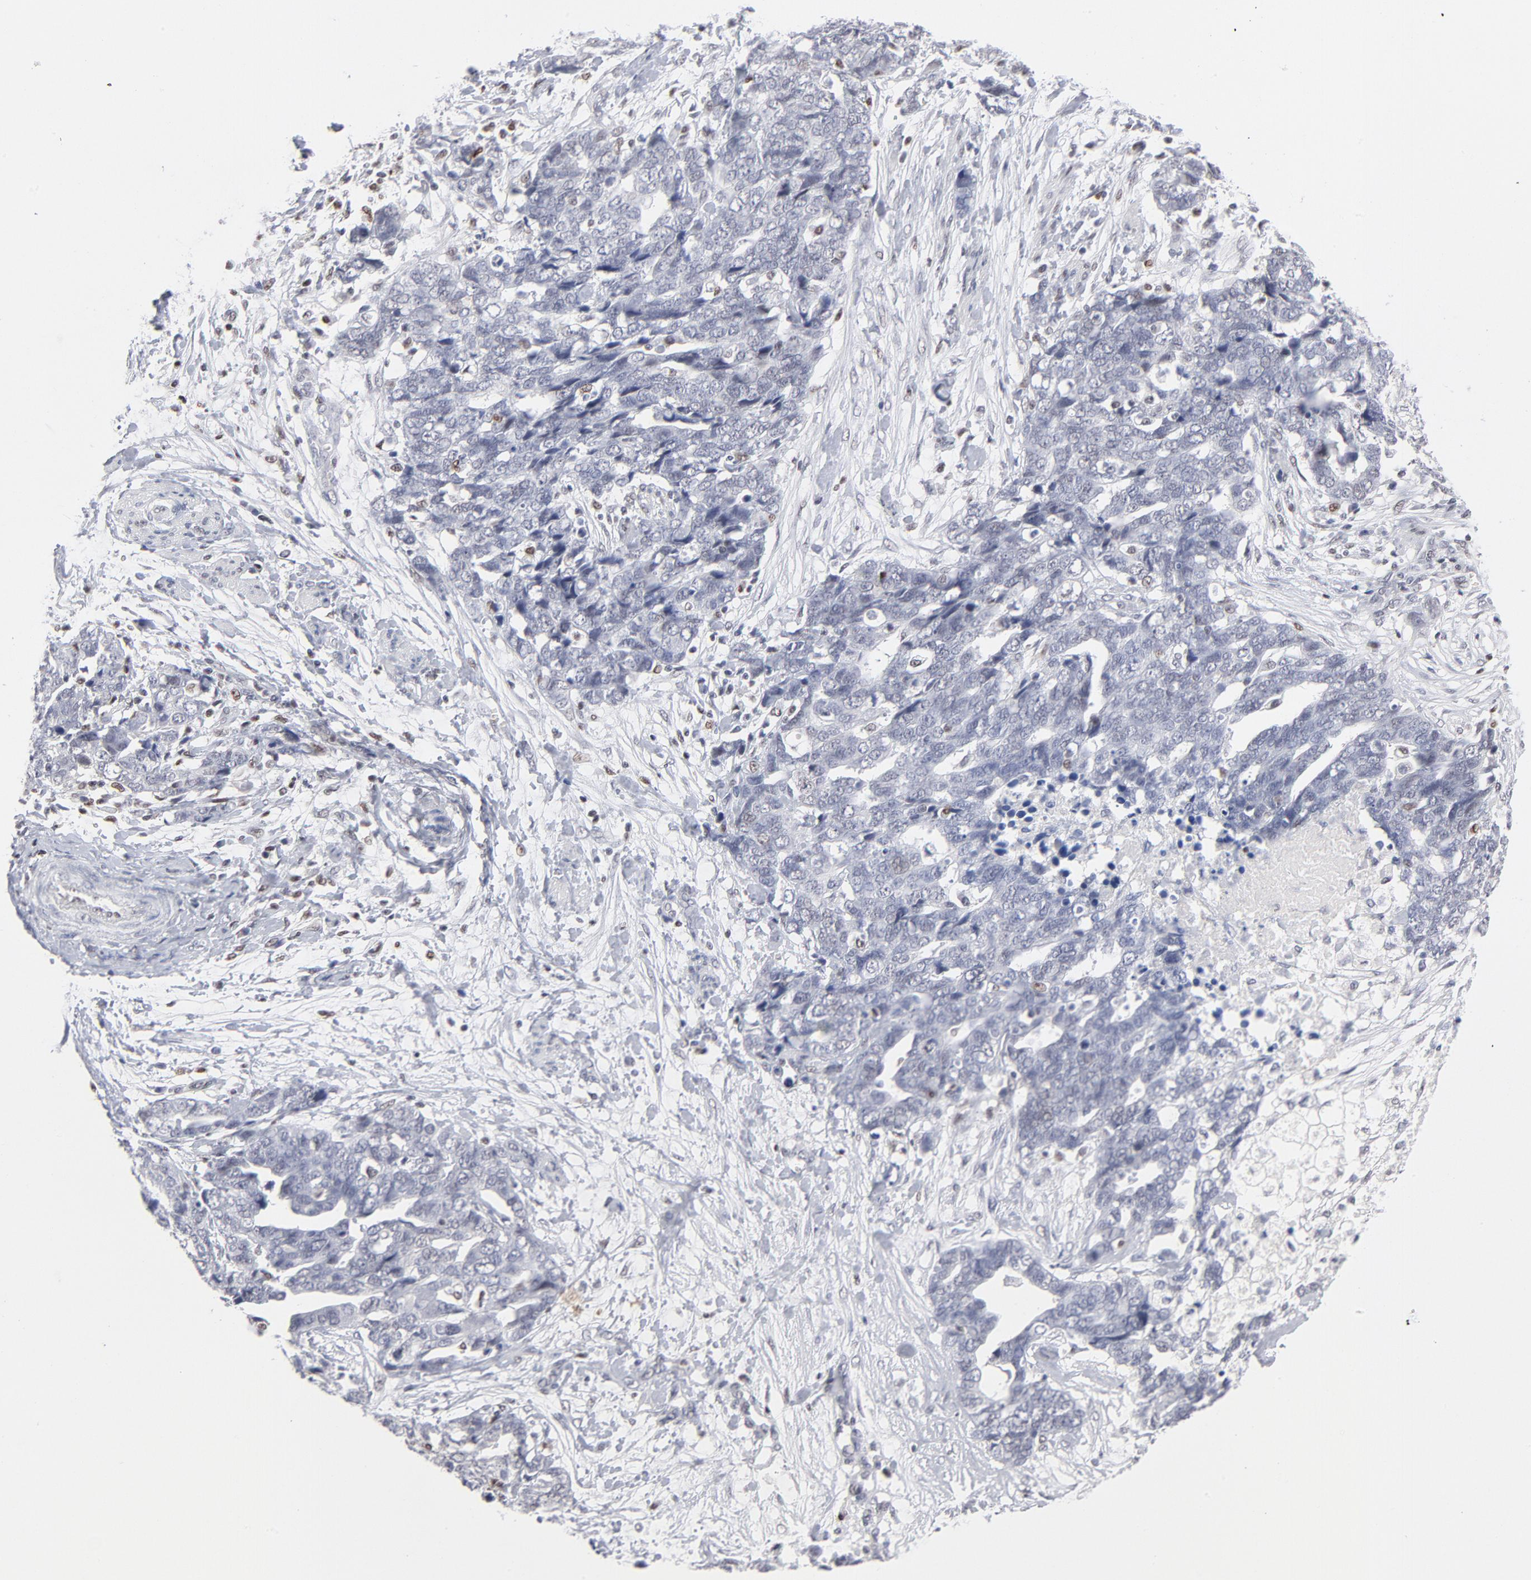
{"staining": {"intensity": "negative", "quantity": "none", "location": "none"}, "tissue": "ovarian cancer", "cell_type": "Tumor cells", "image_type": "cancer", "snomed": [{"axis": "morphology", "description": "Normal tissue, NOS"}, {"axis": "morphology", "description": "Cystadenocarcinoma, serous, NOS"}, {"axis": "topography", "description": "Fallopian tube"}, {"axis": "topography", "description": "Ovary"}], "caption": "Immunohistochemistry of ovarian cancer (serous cystadenocarcinoma) displays no staining in tumor cells.", "gene": "MAX", "patient": {"sex": "female", "age": 56}}